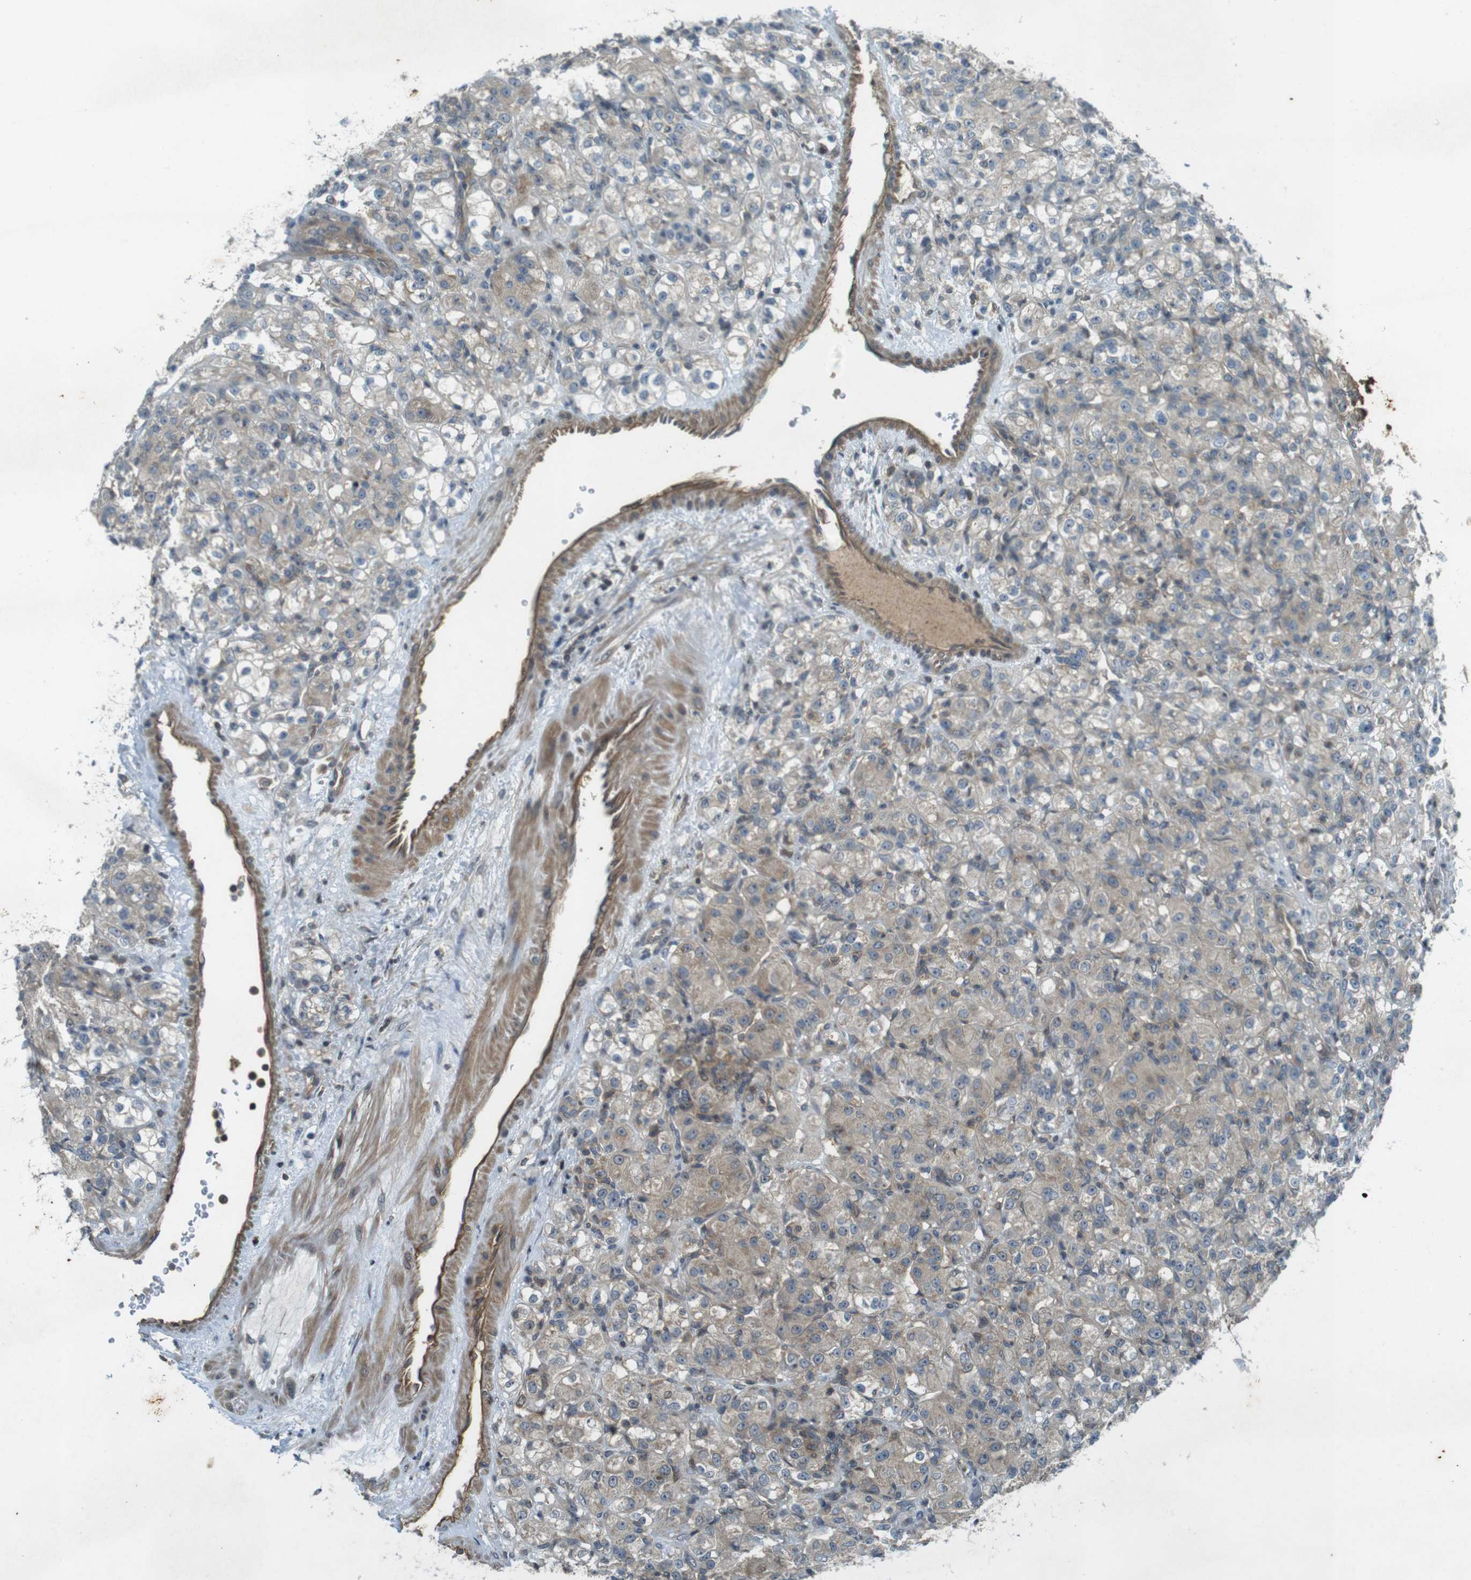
{"staining": {"intensity": "weak", "quantity": "25%-75%", "location": "cytoplasmic/membranous"}, "tissue": "renal cancer", "cell_type": "Tumor cells", "image_type": "cancer", "snomed": [{"axis": "morphology", "description": "Adenocarcinoma, NOS"}, {"axis": "topography", "description": "Kidney"}], "caption": "This is a micrograph of immunohistochemistry (IHC) staining of renal cancer (adenocarcinoma), which shows weak staining in the cytoplasmic/membranous of tumor cells.", "gene": "ZYX", "patient": {"sex": "male", "age": 61}}